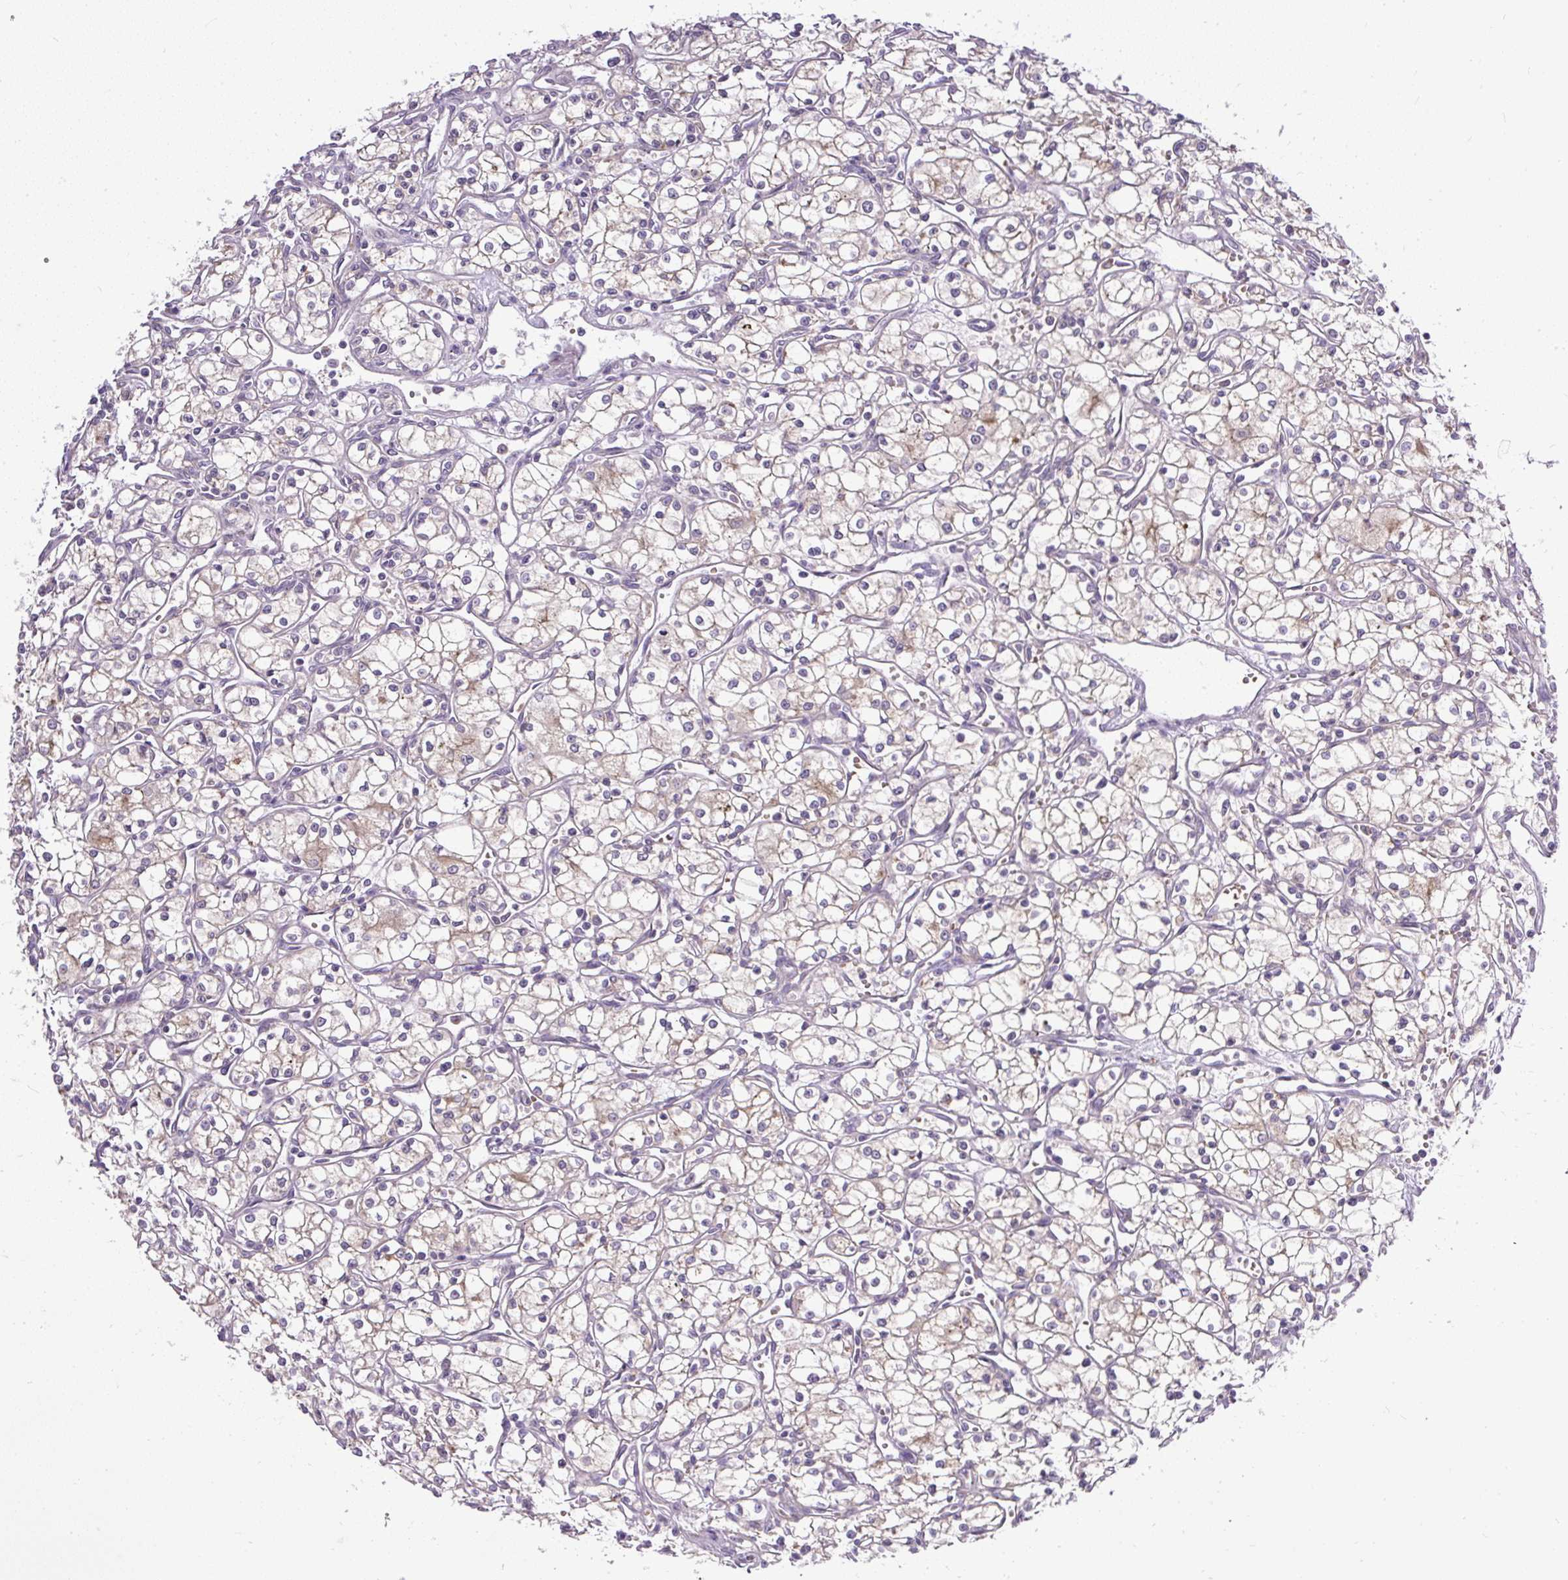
{"staining": {"intensity": "weak", "quantity": "<25%", "location": "cytoplasmic/membranous"}, "tissue": "renal cancer", "cell_type": "Tumor cells", "image_type": "cancer", "snomed": [{"axis": "morphology", "description": "Adenocarcinoma, NOS"}, {"axis": "topography", "description": "Kidney"}], "caption": "Tumor cells are negative for protein expression in human renal adenocarcinoma. Nuclei are stained in blue.", "gene": "SMC4", "patient": {"sex": "male", "age": 59}}